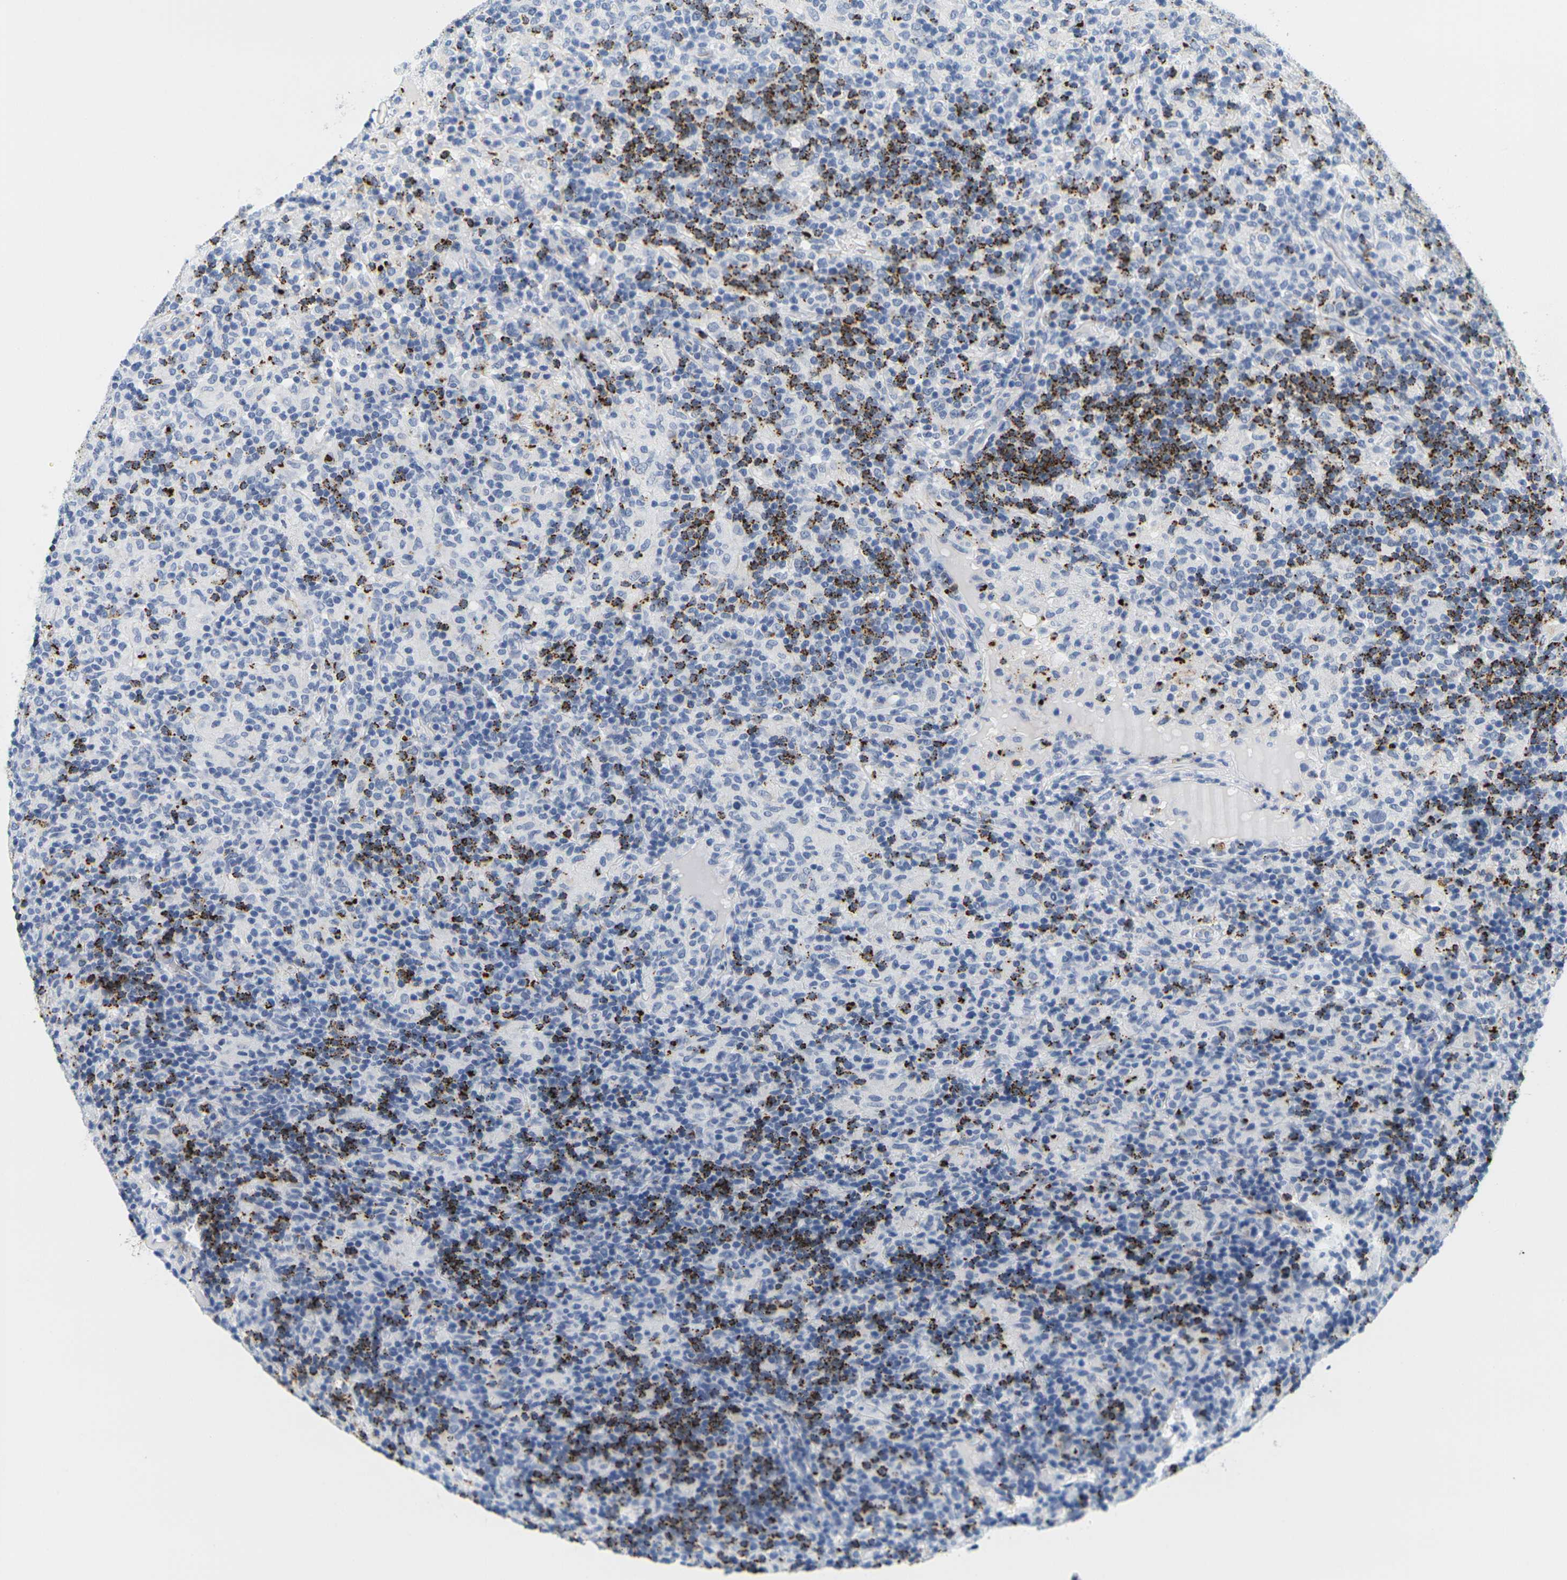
{"staining": {"intensity": "strong", "quantity": "25%-75%", "location": "cytoplasmic/membranous"}, "tissue": "lymphoma", "cell_type": "Tumor cells", "image_type": "cancer", "snomed": [{"axis": "morphology", "description": "Hodgkin's disease, NOS"}, {"axis": "topography", "description": "Lymph node"}], "caption": "Strong cytoplasmic/membranous expression is appreciated in approximately 25%-75% of tumor cells in lymphoma.", "gene": "HLA-DOB", "patient": {"sex": "male", "age": 70}}